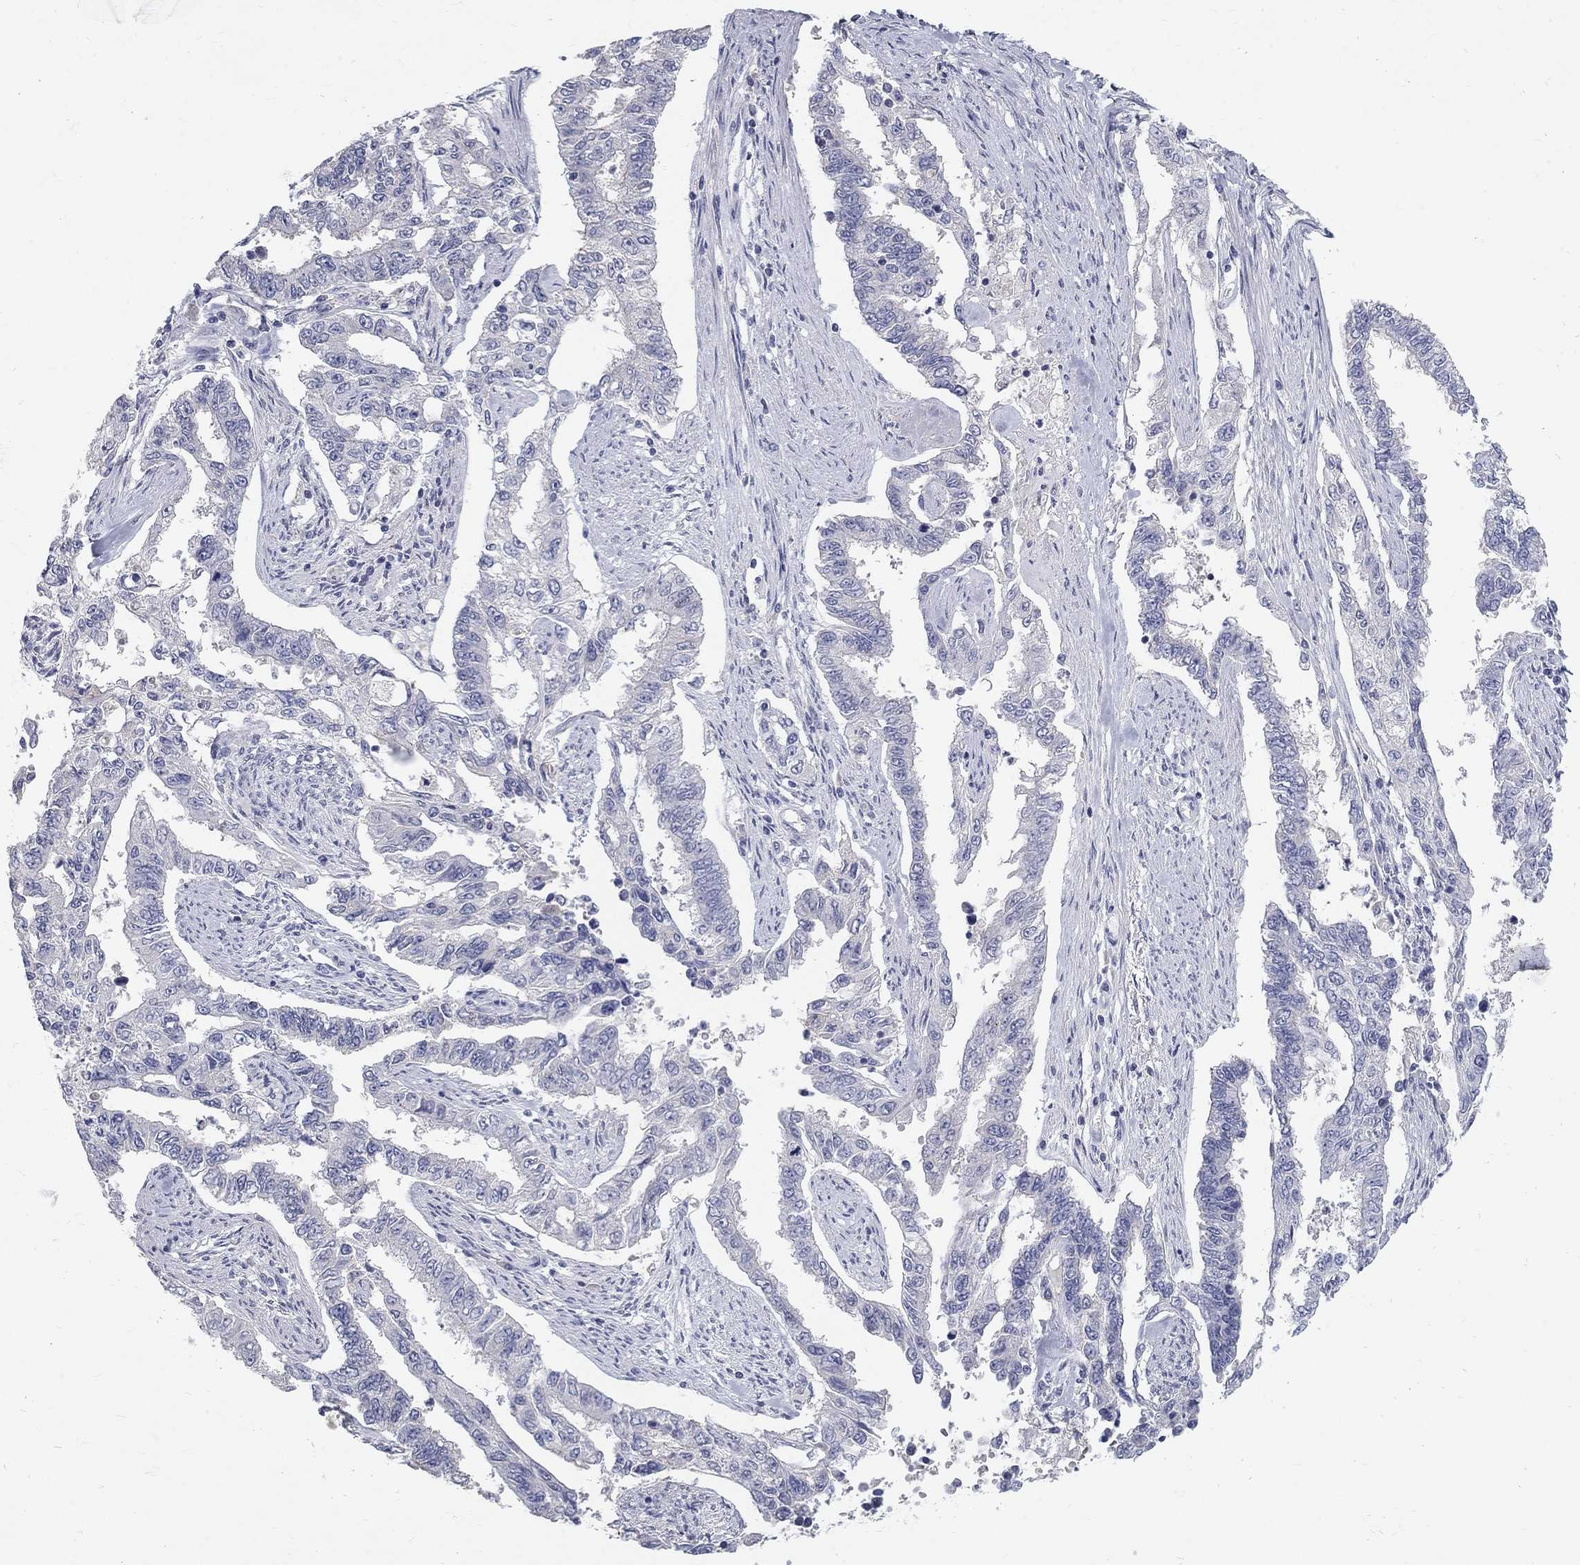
{"staining": {"intensity": "negative", "quantity": "none", "location": "none"}, "tissue": "endometrial cancer", "cell_type": "Tumor cells", "image_type": "cancer", "snomed": [{"axis": "morphology", "description": "Adenocarcinoma, NOS"}, {"axis": "topography", "description": "Uterus"}], "caption": "This is a histopathology image of immunohistochemistry (IHC) staining of endometrial cancer (adenocarcinoma), which shows no staining in tumor cells.", "gene": "PTH1R", "patient": {"sex": "female", "age": 59}}